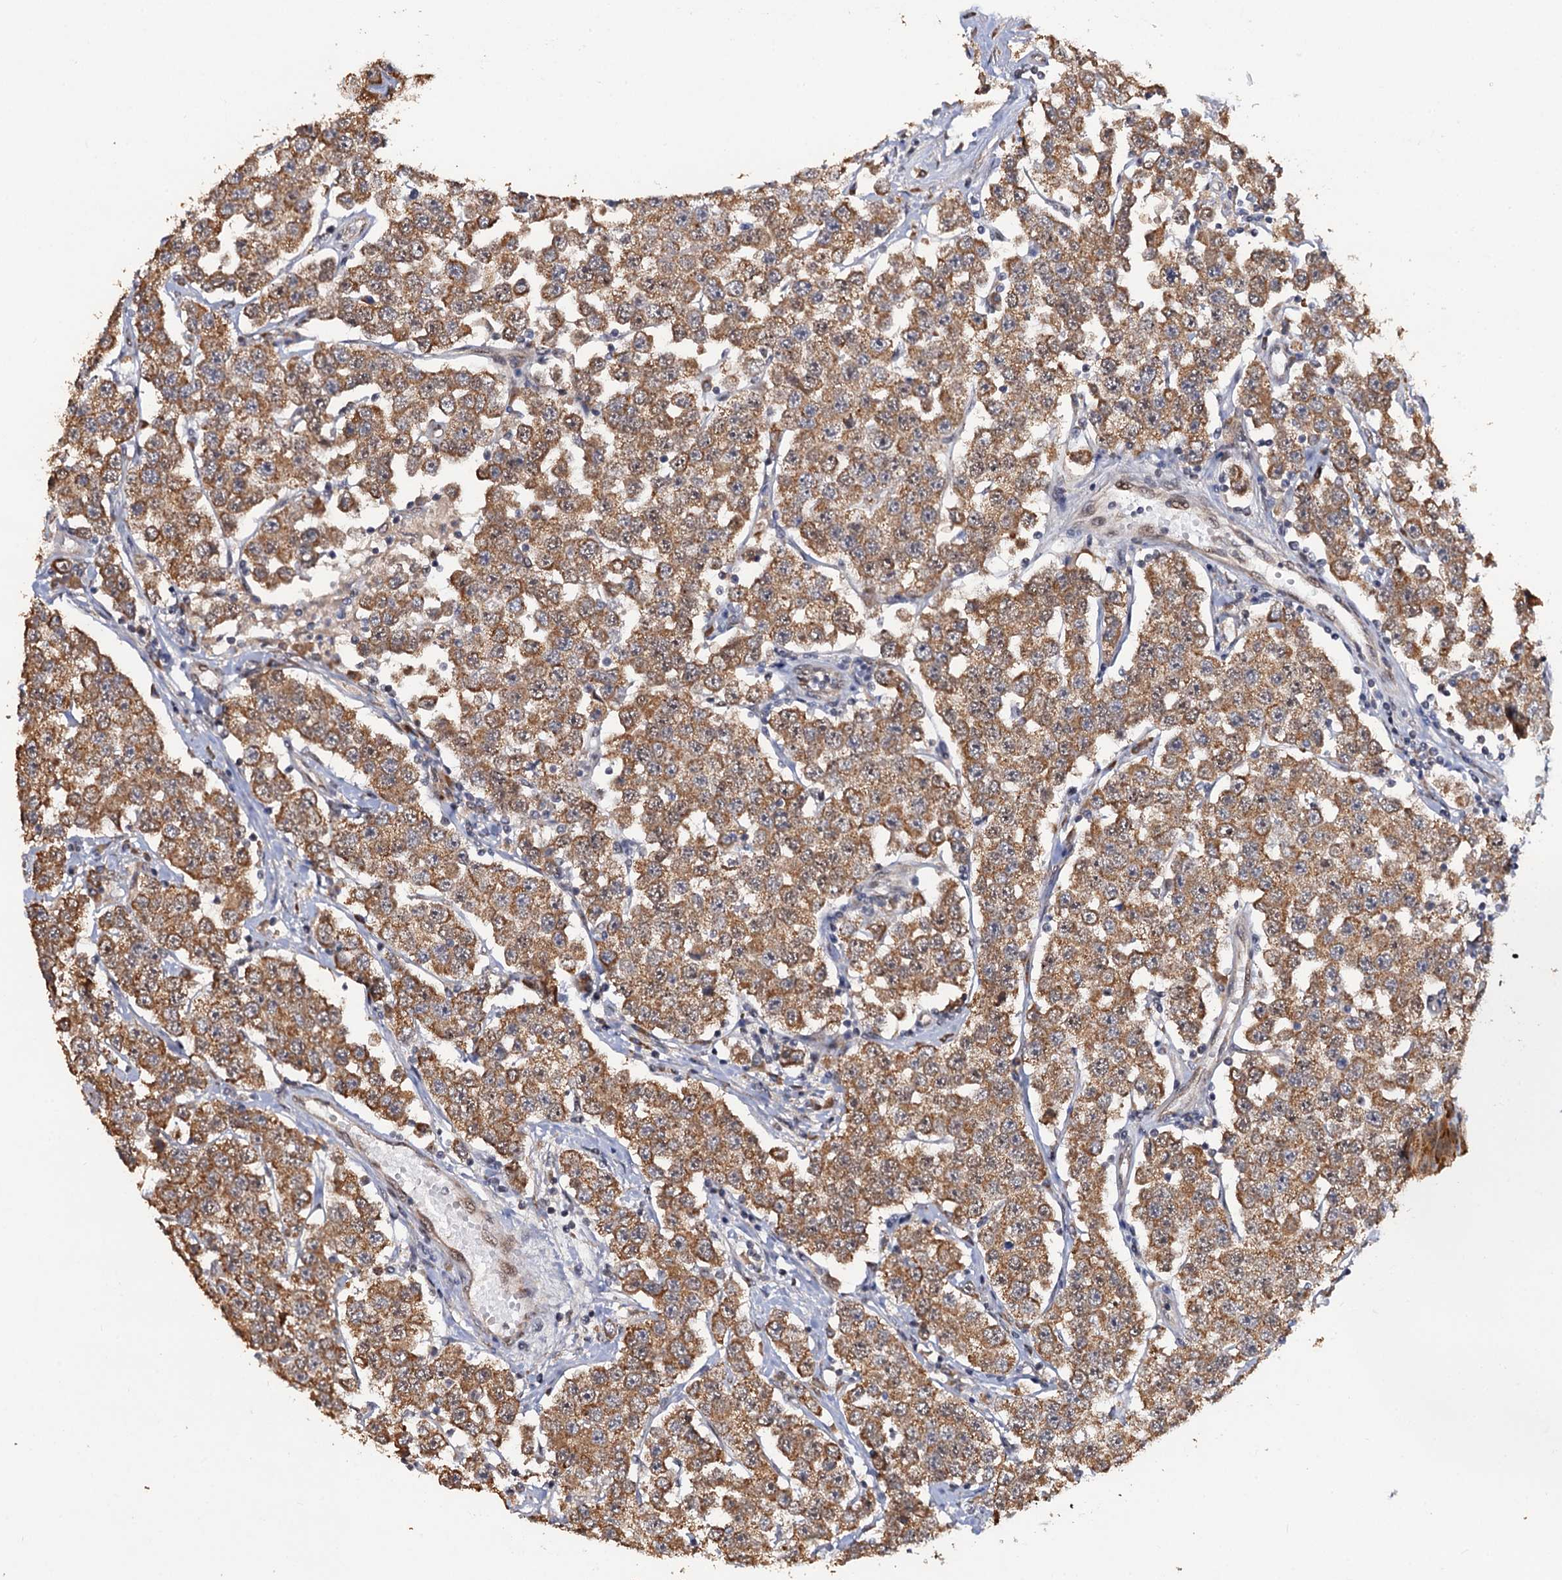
{"staining": {"intensity": "moderate", "quantity": ">75%", "location": "cytoplasmic/membranous"}, "tissue": "testis cancer", "cell_type": "Tumor cells", "image_type": "cancer", "snomed": [{"axis": "morphology", "description": "Seminoma, NOS"}, {"axis": "topography", "description": "Testis"}], "caption": "An image showing moderate cytoplasmic/membranous positivity in about >75% of tumor cells in testis seminoma, as visualized by brown immunohistochemical staining.", "gene": "LRRC63", "patient": {"sex": "male", "age": 28}}